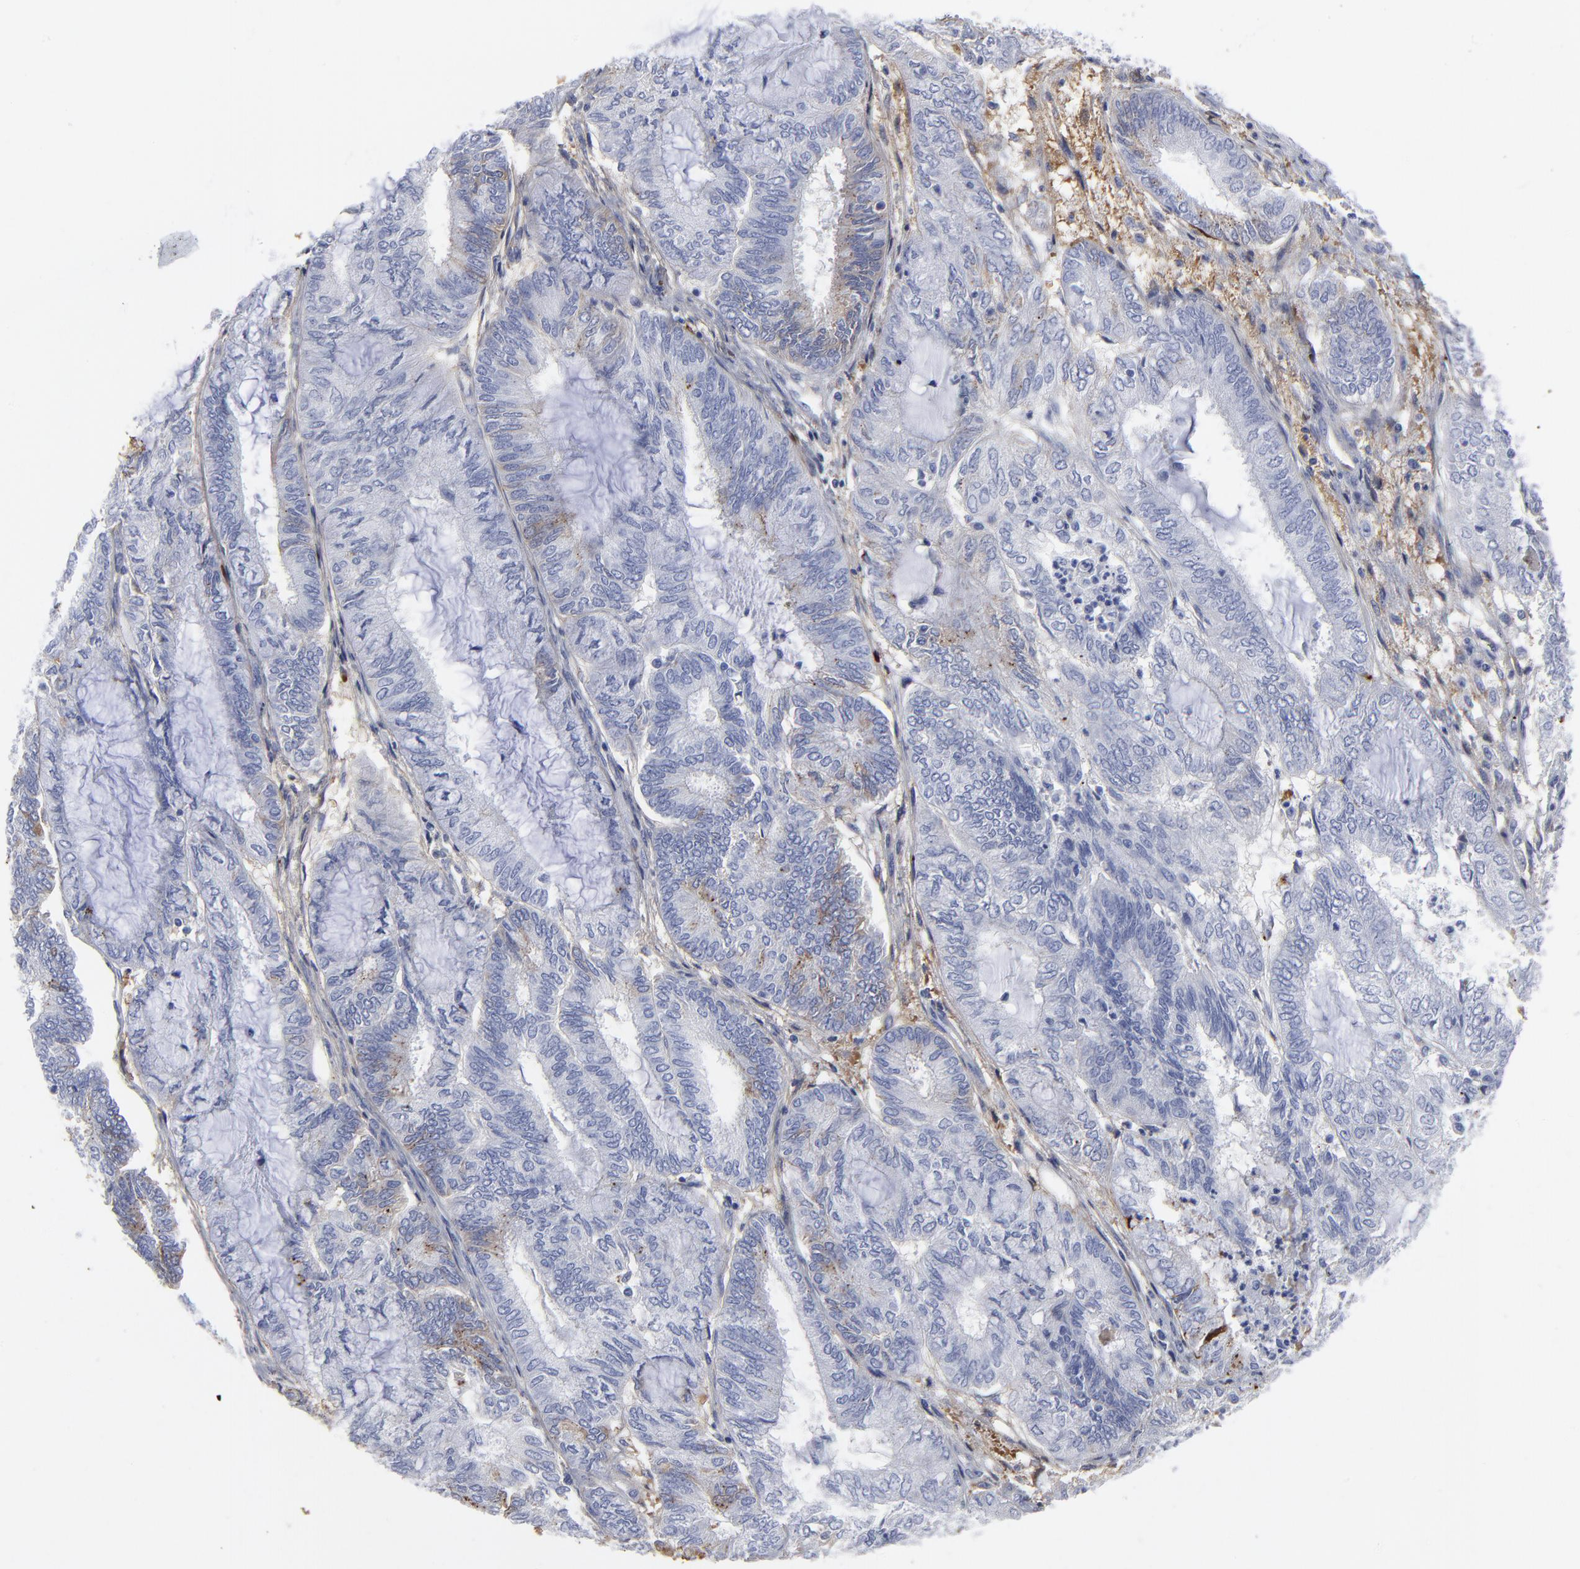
{"staining": {"intensity": "moderate", "quantity": "<25%", "location": "cytoplasmic/membranous"}, "tissue": "endometrial cancer", "cell_type": "Tumor cells", "image_type": "cancer", "snomed": [{"axis": "morphology", "description": "Adenocarcinoma, NOS"}, {"axis": "topography", "description": "Endometrium"}], "caption": "The micrograph exhibits immunohistochemical staining of endometrial cancer. There is moderate cytoplasmic/membranous staining is appreciated in approximately <25% of tumor cells.", "gene": "DCN", "patient": {"sex": "female", "age": 59}}